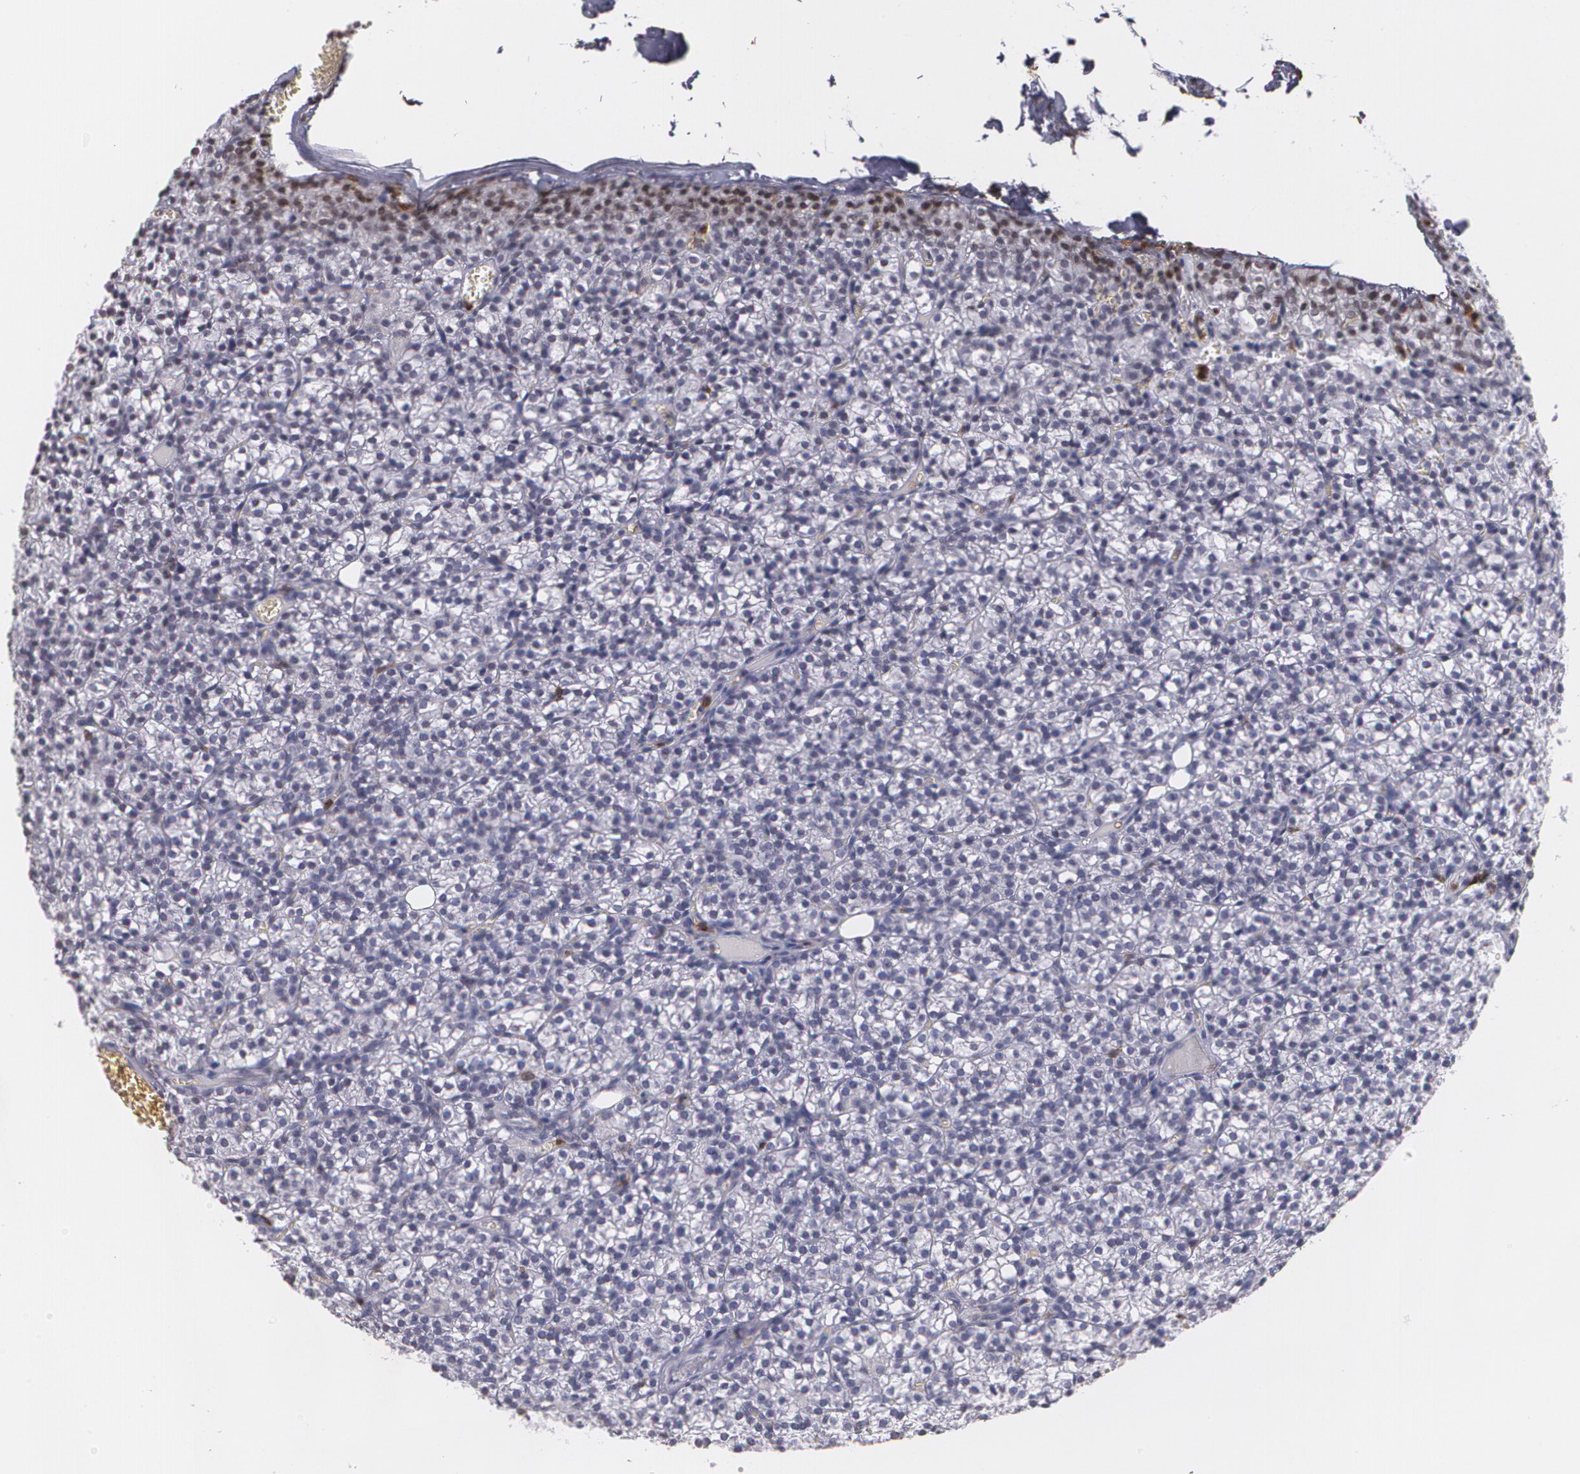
{"staining": {"intensity": "negative", "quantity": "none", "location": "none"}, "tissue": "parathyroid gland", "cell_type": "Glandular cells", "image_type": "normal", "snomed": [{"axis": "morphology", "description": "Normal tissue, NOS"}, {"axis": "topography", "description": "Parathyroid gland"}], "caption": "A high-resolution micrograph shows immunohistochemistry staining of normal parathyroid gland, which demonstrates no significant staining in glandular cells.", "gene": "PTPRC", "patient": {"sex": "female", "age": 17}}